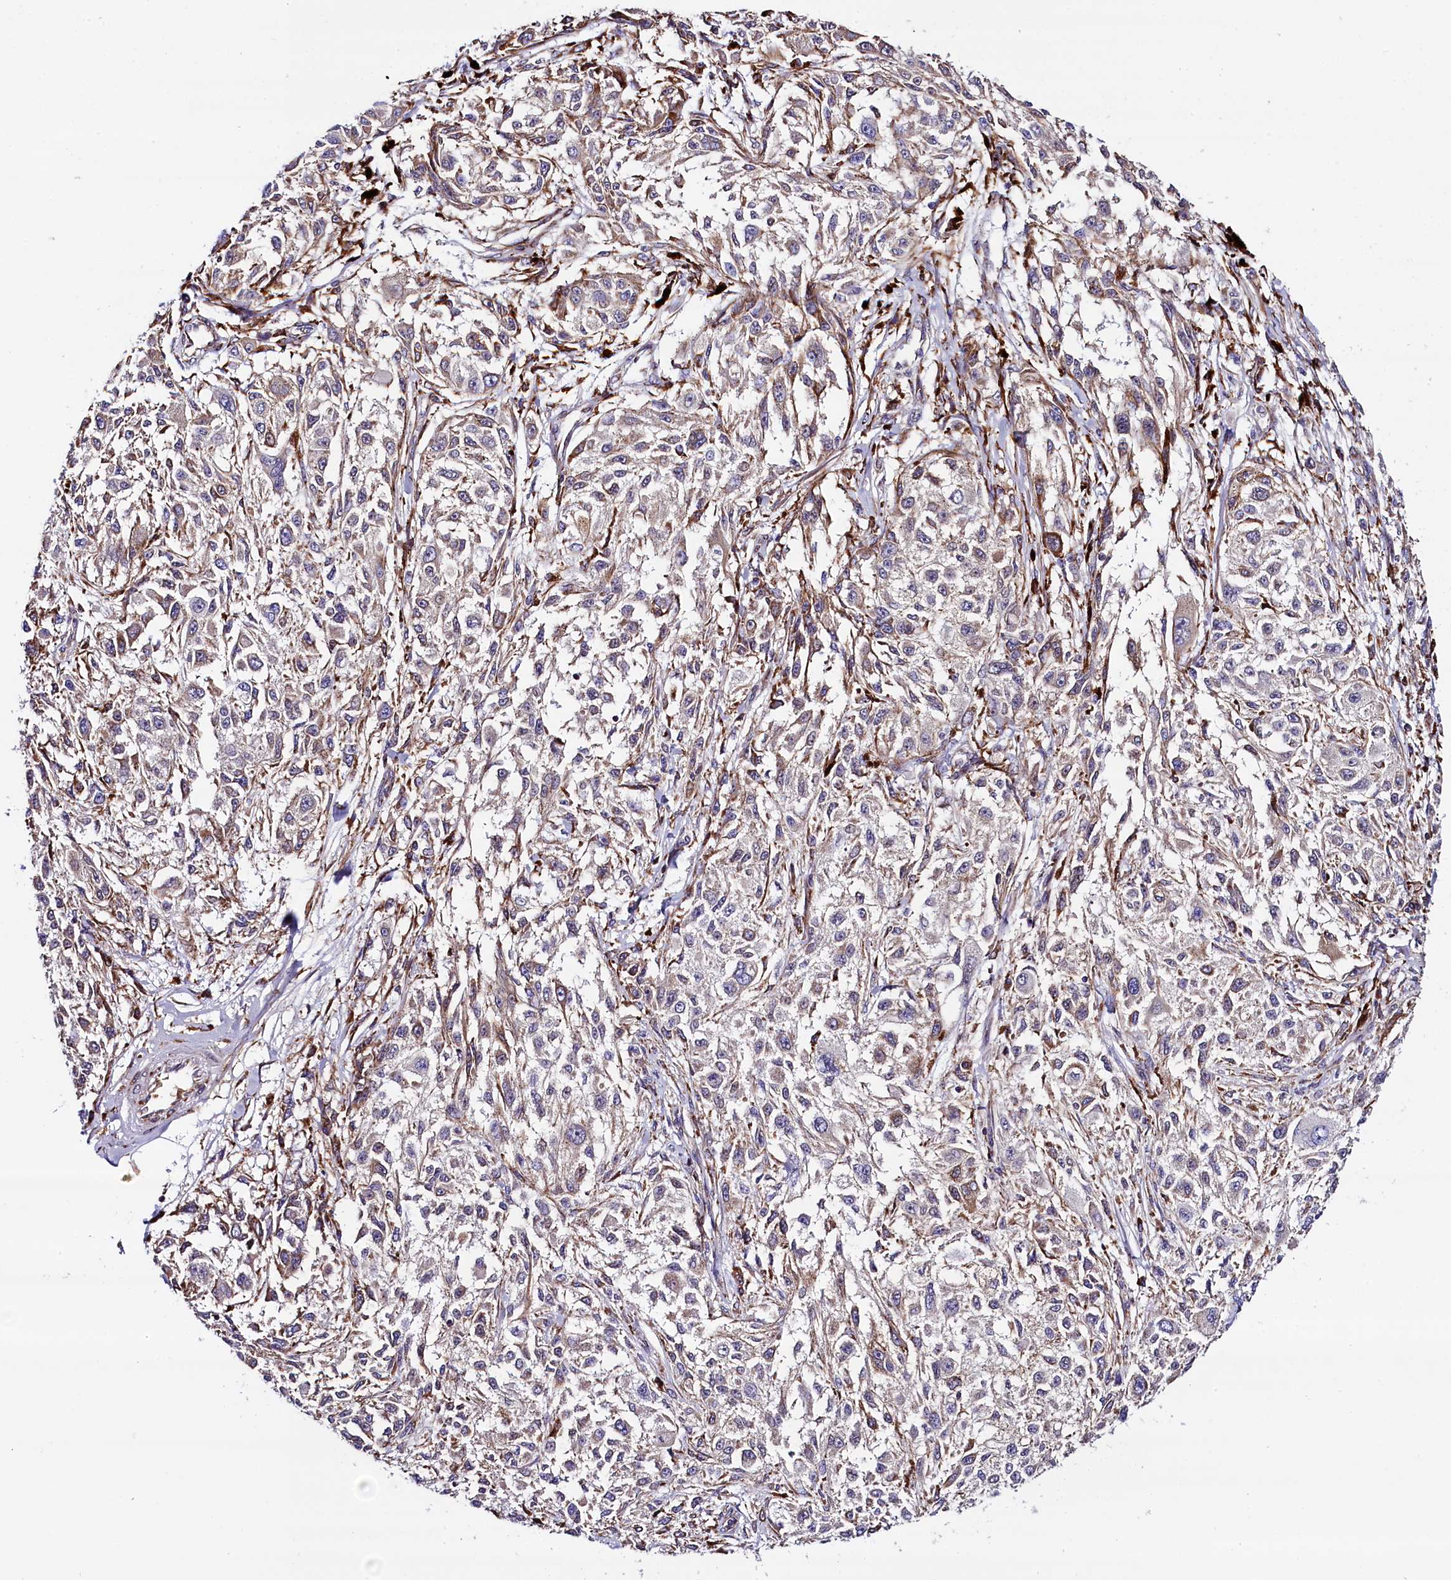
{"staining": {"intensity": "negative", "quantity": "none", "location": "none"}, "tissue": "melanoma", "cell_type": "Tumor cells", "image_type": "cancer", "snomed": [{"axis": "morphology", "description": "Necrosis, NOS"}, {"axis": "morphology", "description": "Malignant melanoma, NOS"}, {"axis": "topography", "description": "Skin"}], "caption": "DAB immunohistochemical staining of melanoma demonstrates no significant expression in tumor cells.", "gene": "CMTR2", "patient": {"sex": "female", "age": 87}}